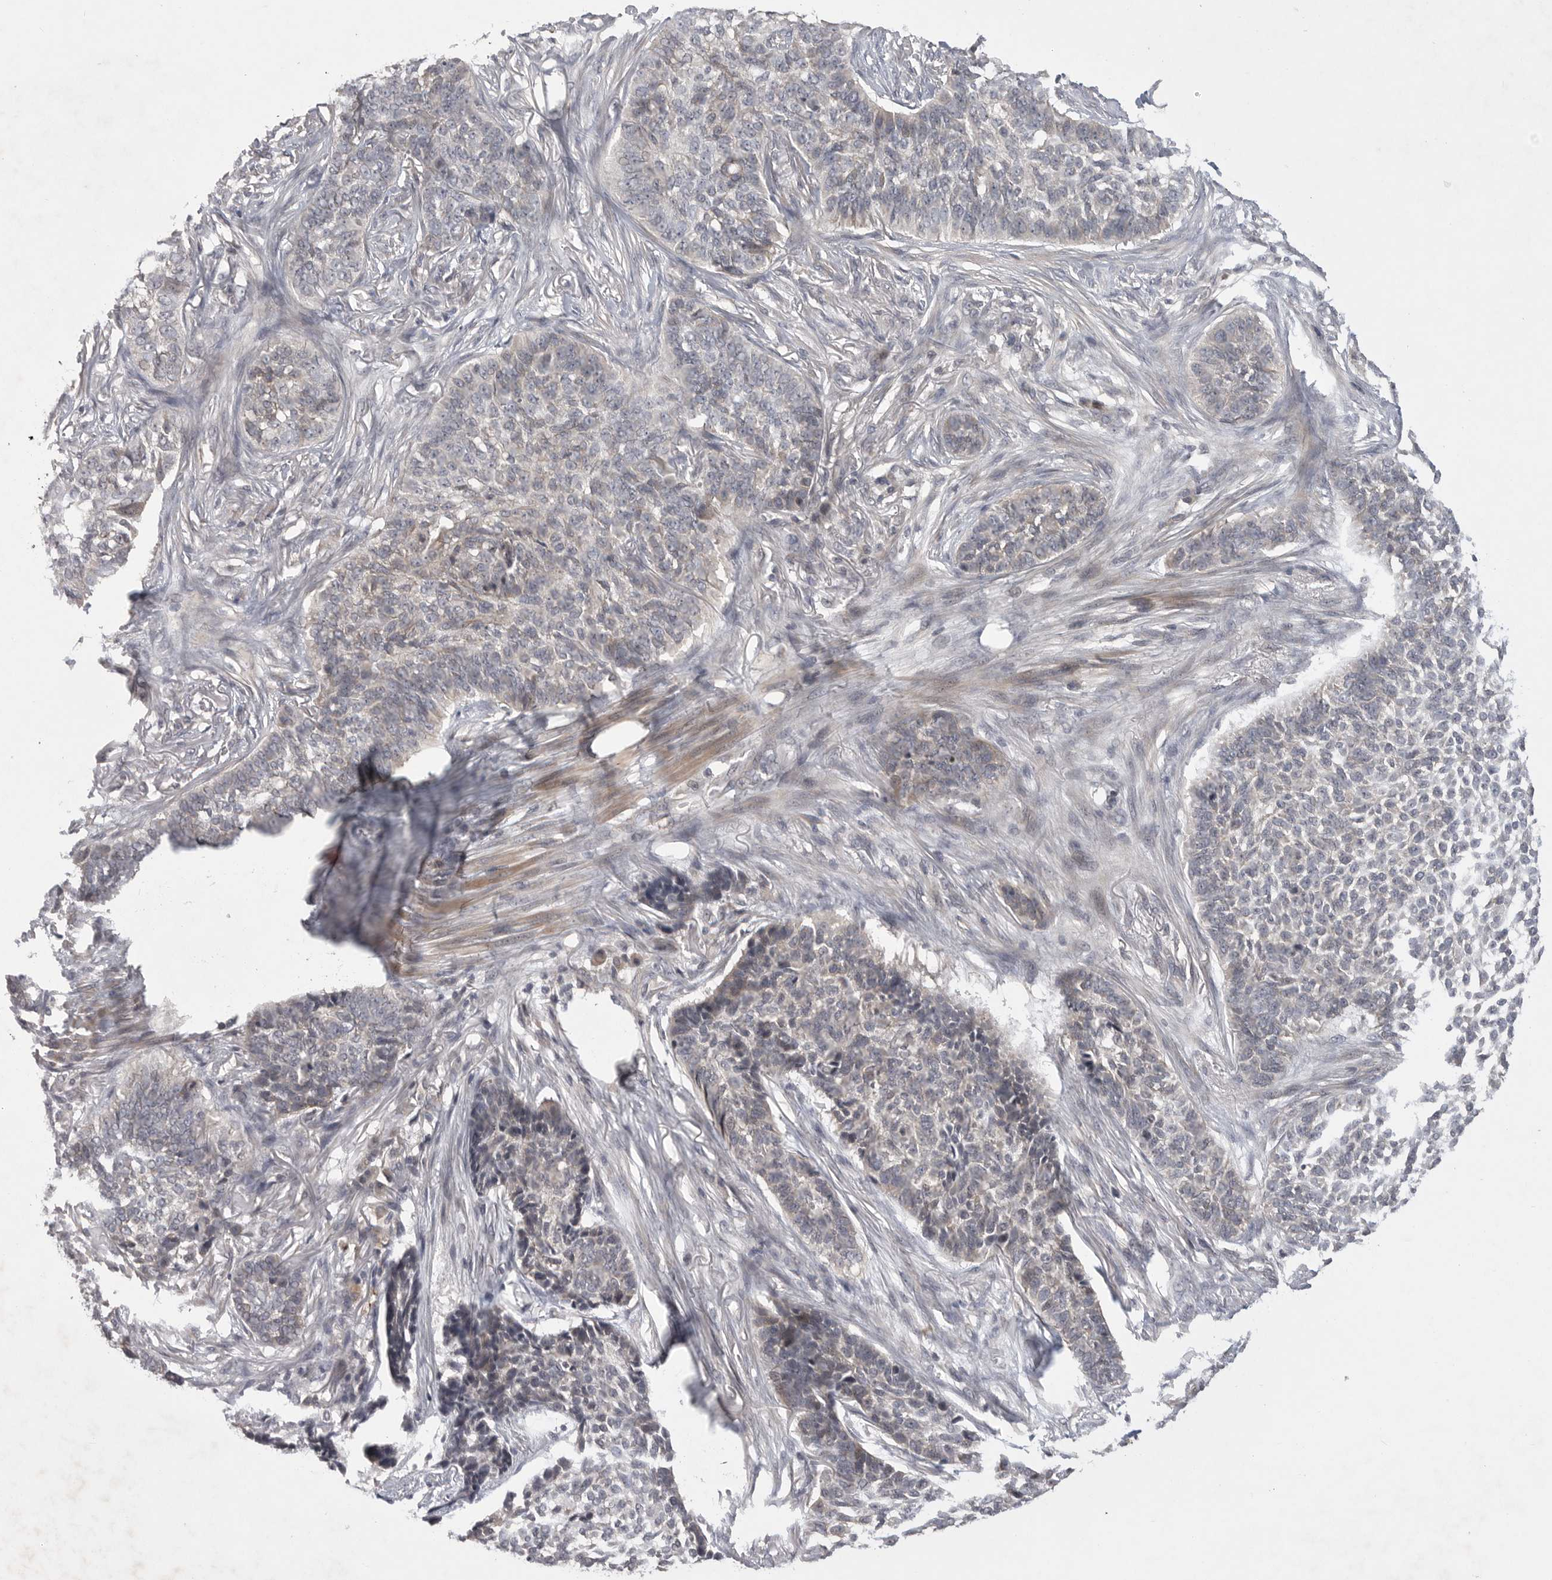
{"staining": {"intensity": "negative", "quantity": "none", "location": "none"}, "tissue": "skin cancer", "cell_type": "Tumor cells", "image_type": "cancer", "snomed": [{"axis": "morphology", "description": "Basal cell carcinoma"}, {"axis": "topography", "description": "Skin"}], "caption": "Immunohistochemical staining of skin cancer reveals no significant expression in tumor cells.", "gene": "UBE3D", "patient": {"sex": "male", "age": 85}}